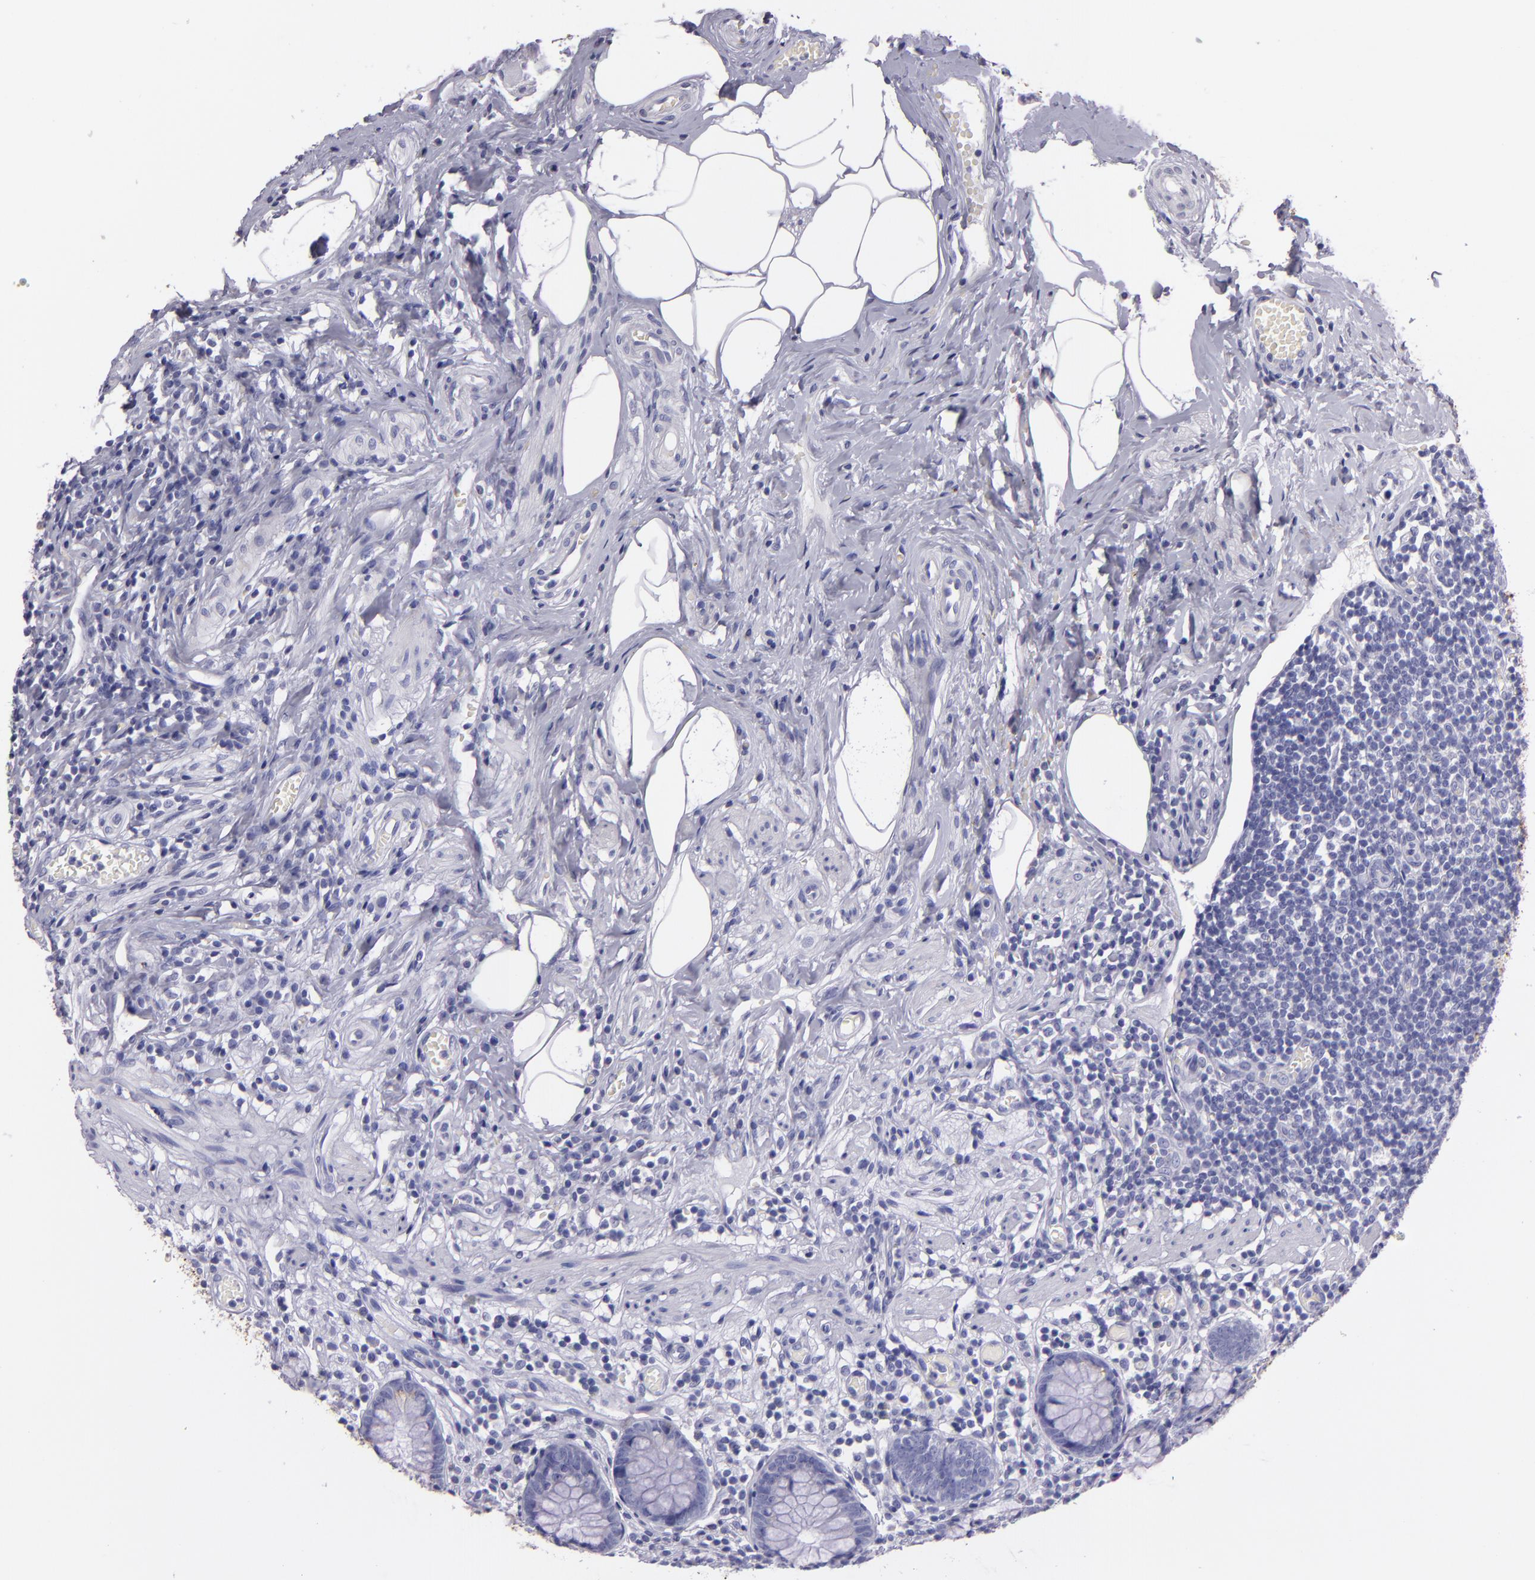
{"staining": {"intensity": "moderate", "quantity": "<25%", "location": "cytoplasmic/membranous"}, "tissue": "appendix", "cell_type": "Glandular cells", "image_type": "normal", "snomed": [{"axis": "morphology", "description": "Normal tissue, NOS"}, {"axis": "topography", "description": "Appendix"}], "caption": "High-magnification brightfield microscopy of normal appendix stained with DAB (3,3'-diaminobenzidine) (brown) and counterstained with hematoxylin (blue). glandular cells exhibit moderate cytoplasmic/membranous positivity is appreciated in approximately<25% of cells.", "gene": "MUC5AC", "patient": {"sex": "male", "age": 38}}